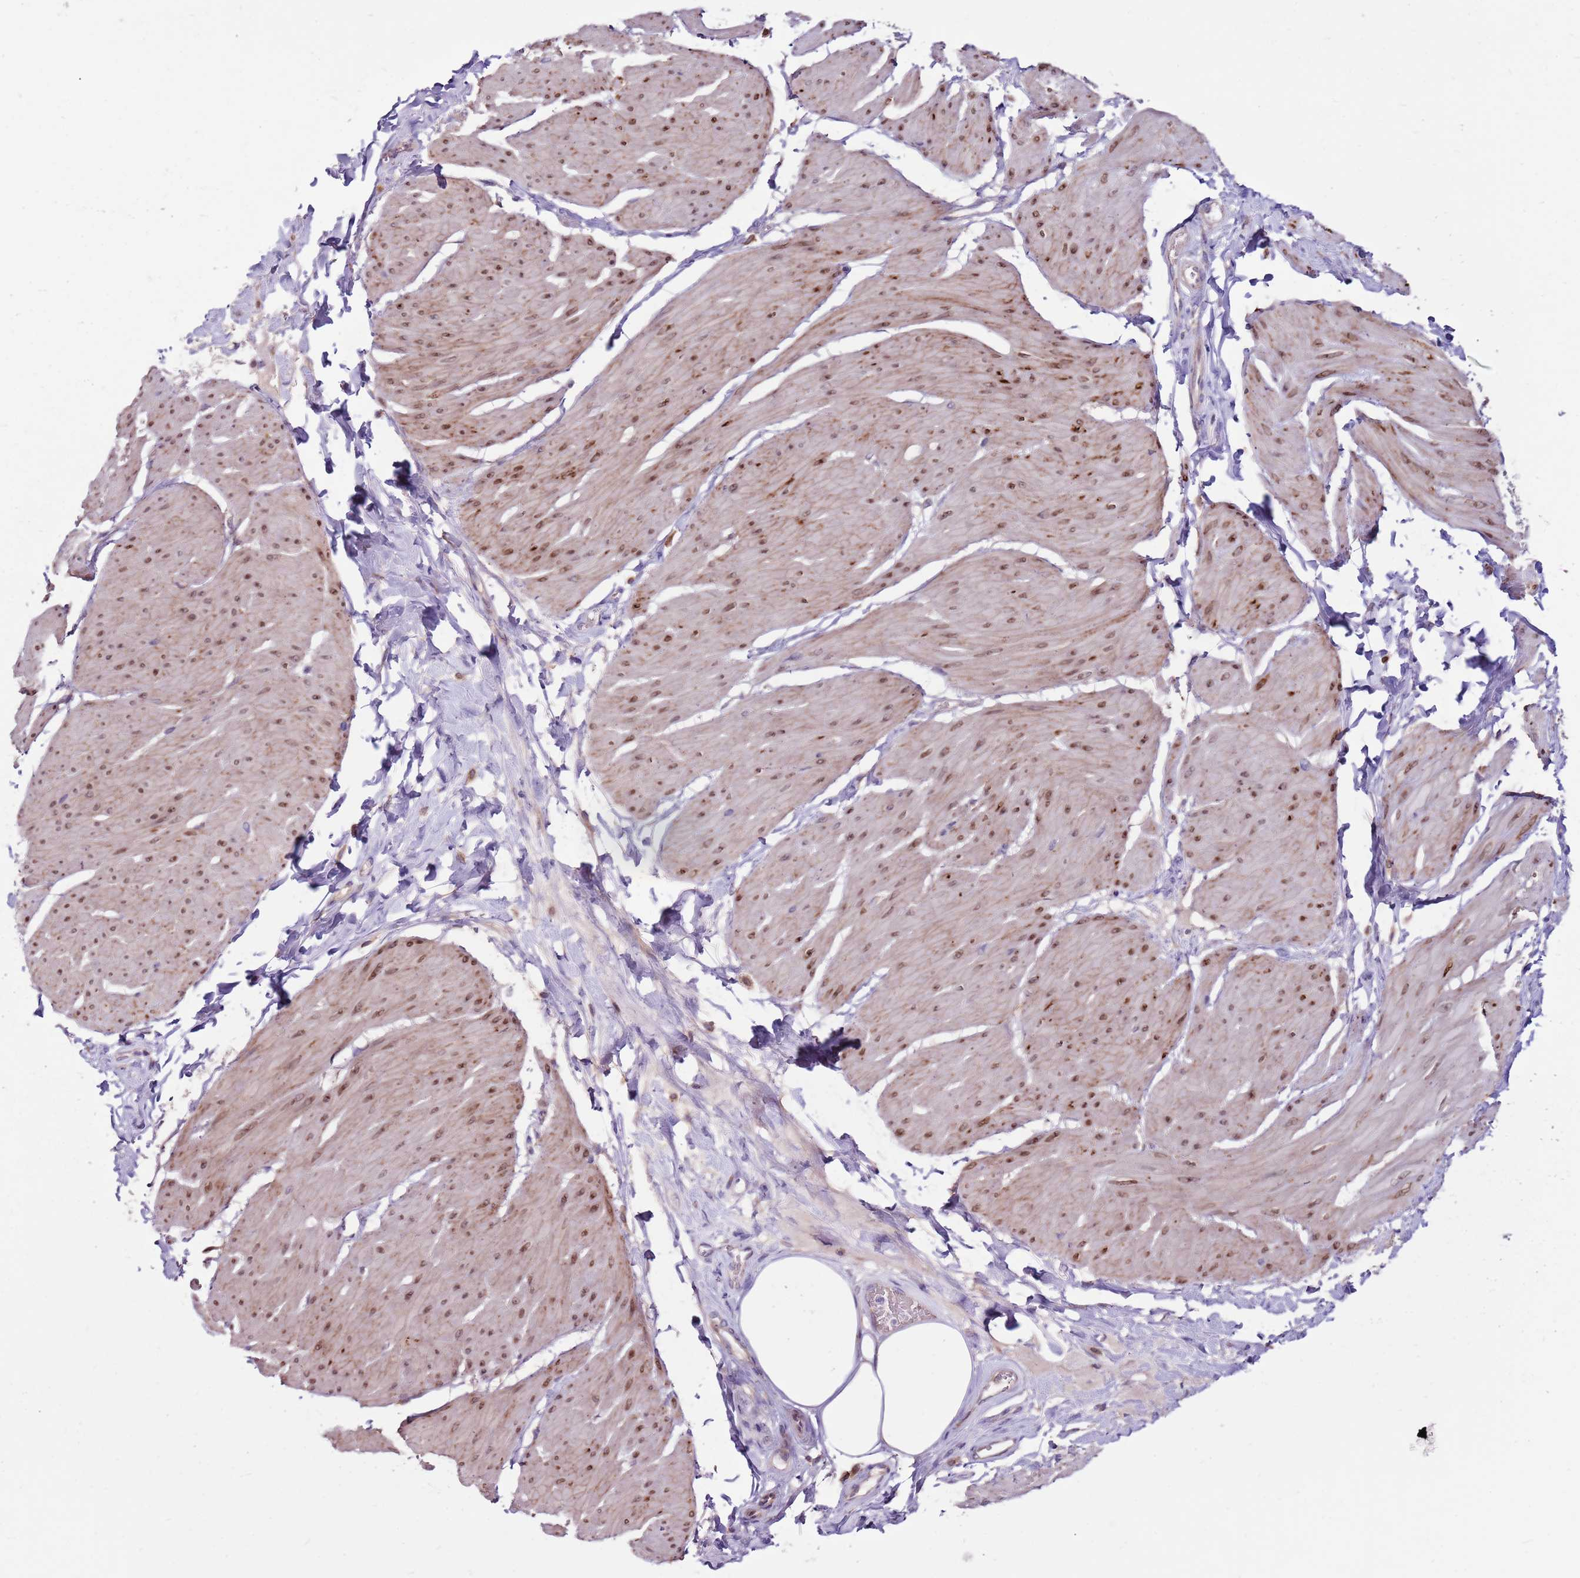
{"staining": {"intensity": "moderate", "quantity": "25%-75%", "location": "cytoplasmic/membranous,nuclear"}, "tissue": "smooth muscle", "cell_type": "Smooth muscle cells", "image_type": "normal", "snomed": [{"axis": "morphology", "description": "Urothelial carcinoma, High grade"}, {"axis": "topography", "description": "Urinary bladder"}], "caption": "Protein expression by immunohistochemistry exhibits moderate cytoplasmic/membranous,nuclear expression in about 25%-75% of smooth muscle cells in normal smooth muscle. The staining was performed using DAB (3,3'-diaminobenzidine) to visualize the protein expression in brown, while the nuclei were stained in blue with hematoxylin (Magnification: 20x).", "gene": "SMG1", "patient": {"sex": "male", "age": 46}}